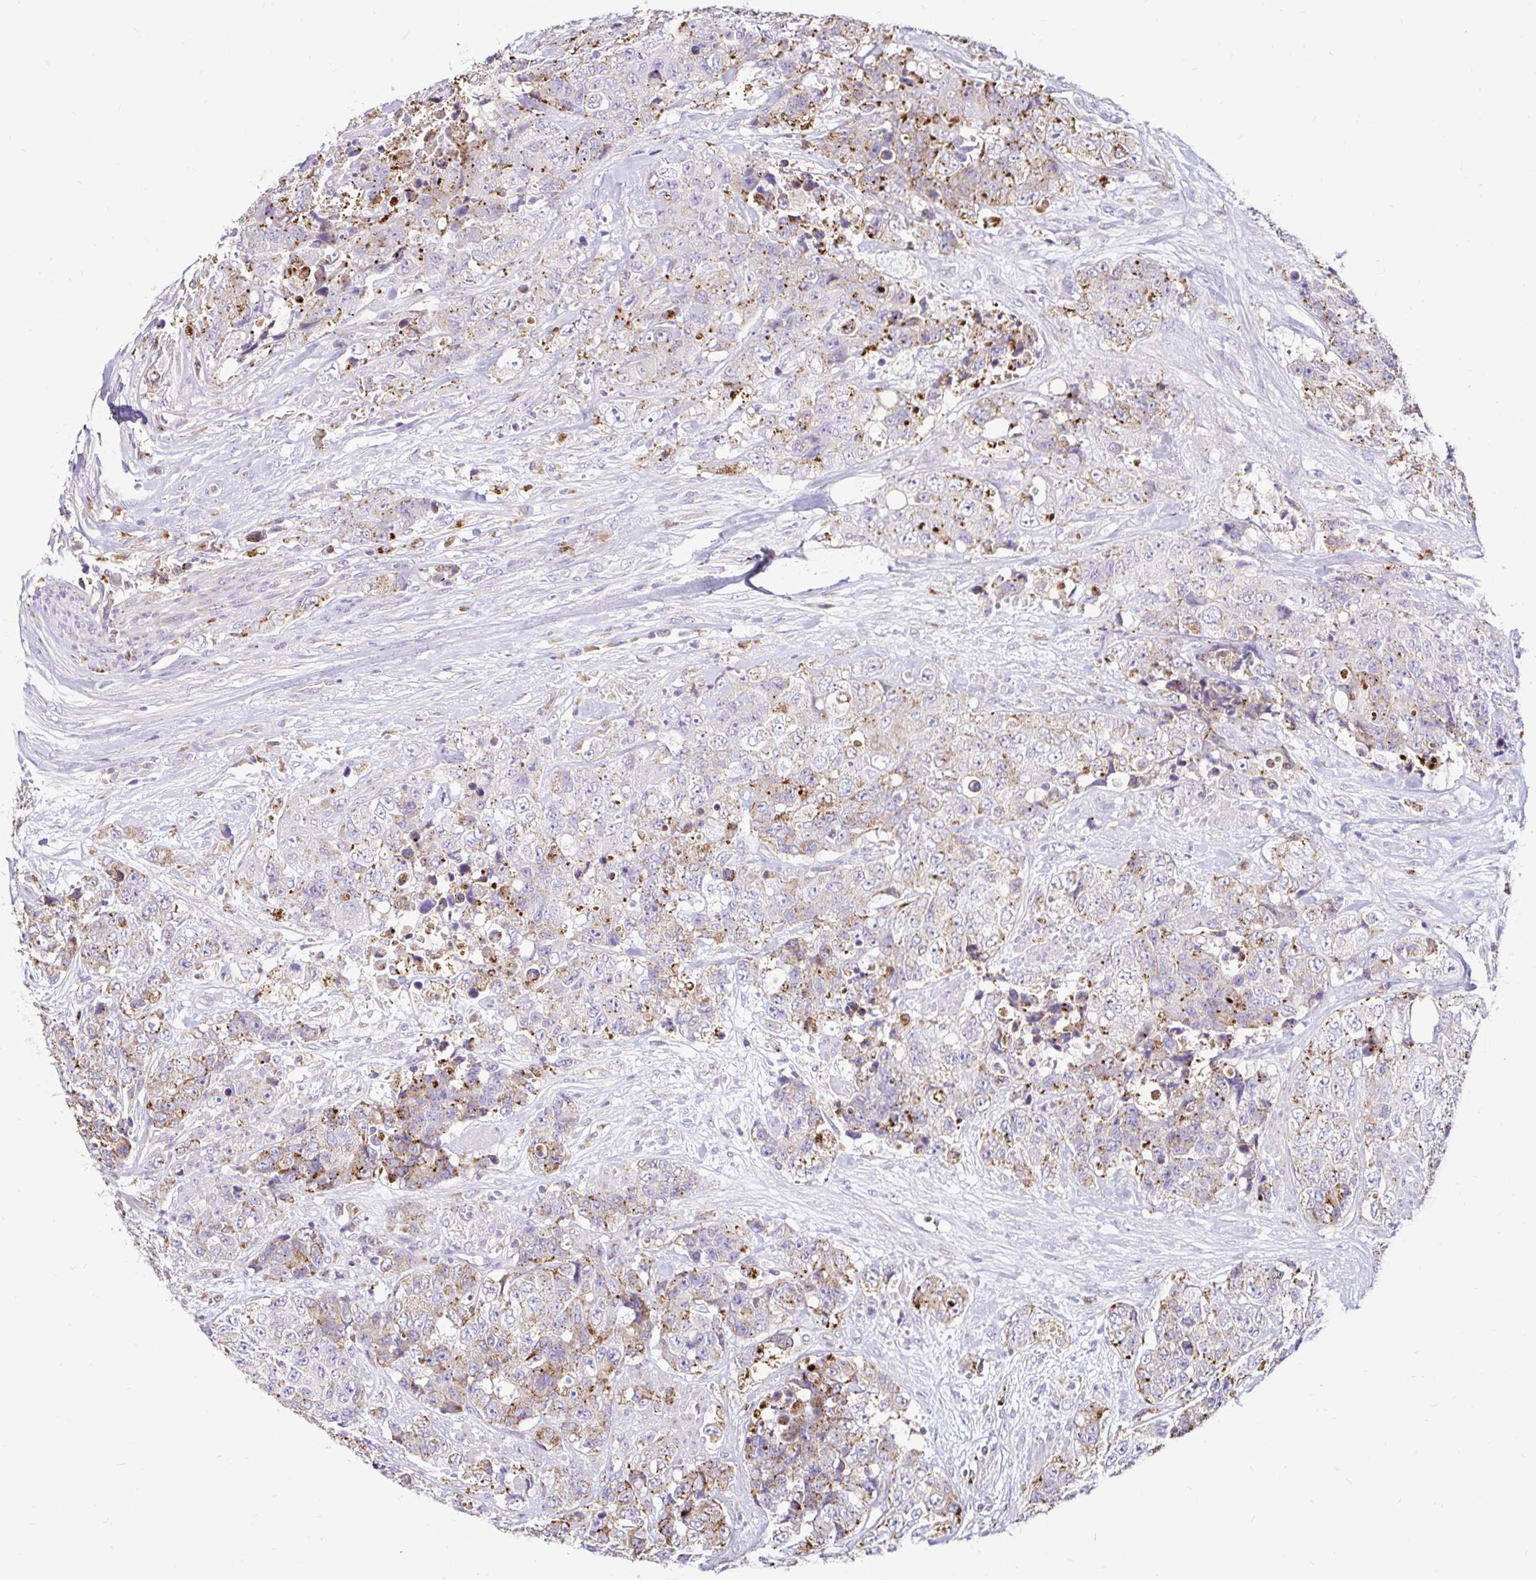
{"staining": {"intensity": "moderate", "quantity": ">75%", "location": "cytoplasmic/membranous"}, "tissue": "urothelial cancer", "cell_type": "Tumor cells", "image_type": "cancer", "snomed": [{"axis": "morphology", "description": "Urothelial carcinoma, High grade"}, {"axis": "topography", "description": "Urinary bladder"}], "caption": "Protein expression analysis of urothelial cancer exhibits moderate cytoplasmic/membranous expression in approximately >75% of tumor cells. Nuclei are stained in blue.", "gene": "FUCA1", "patient": {"sex": "female", "age": 78}}